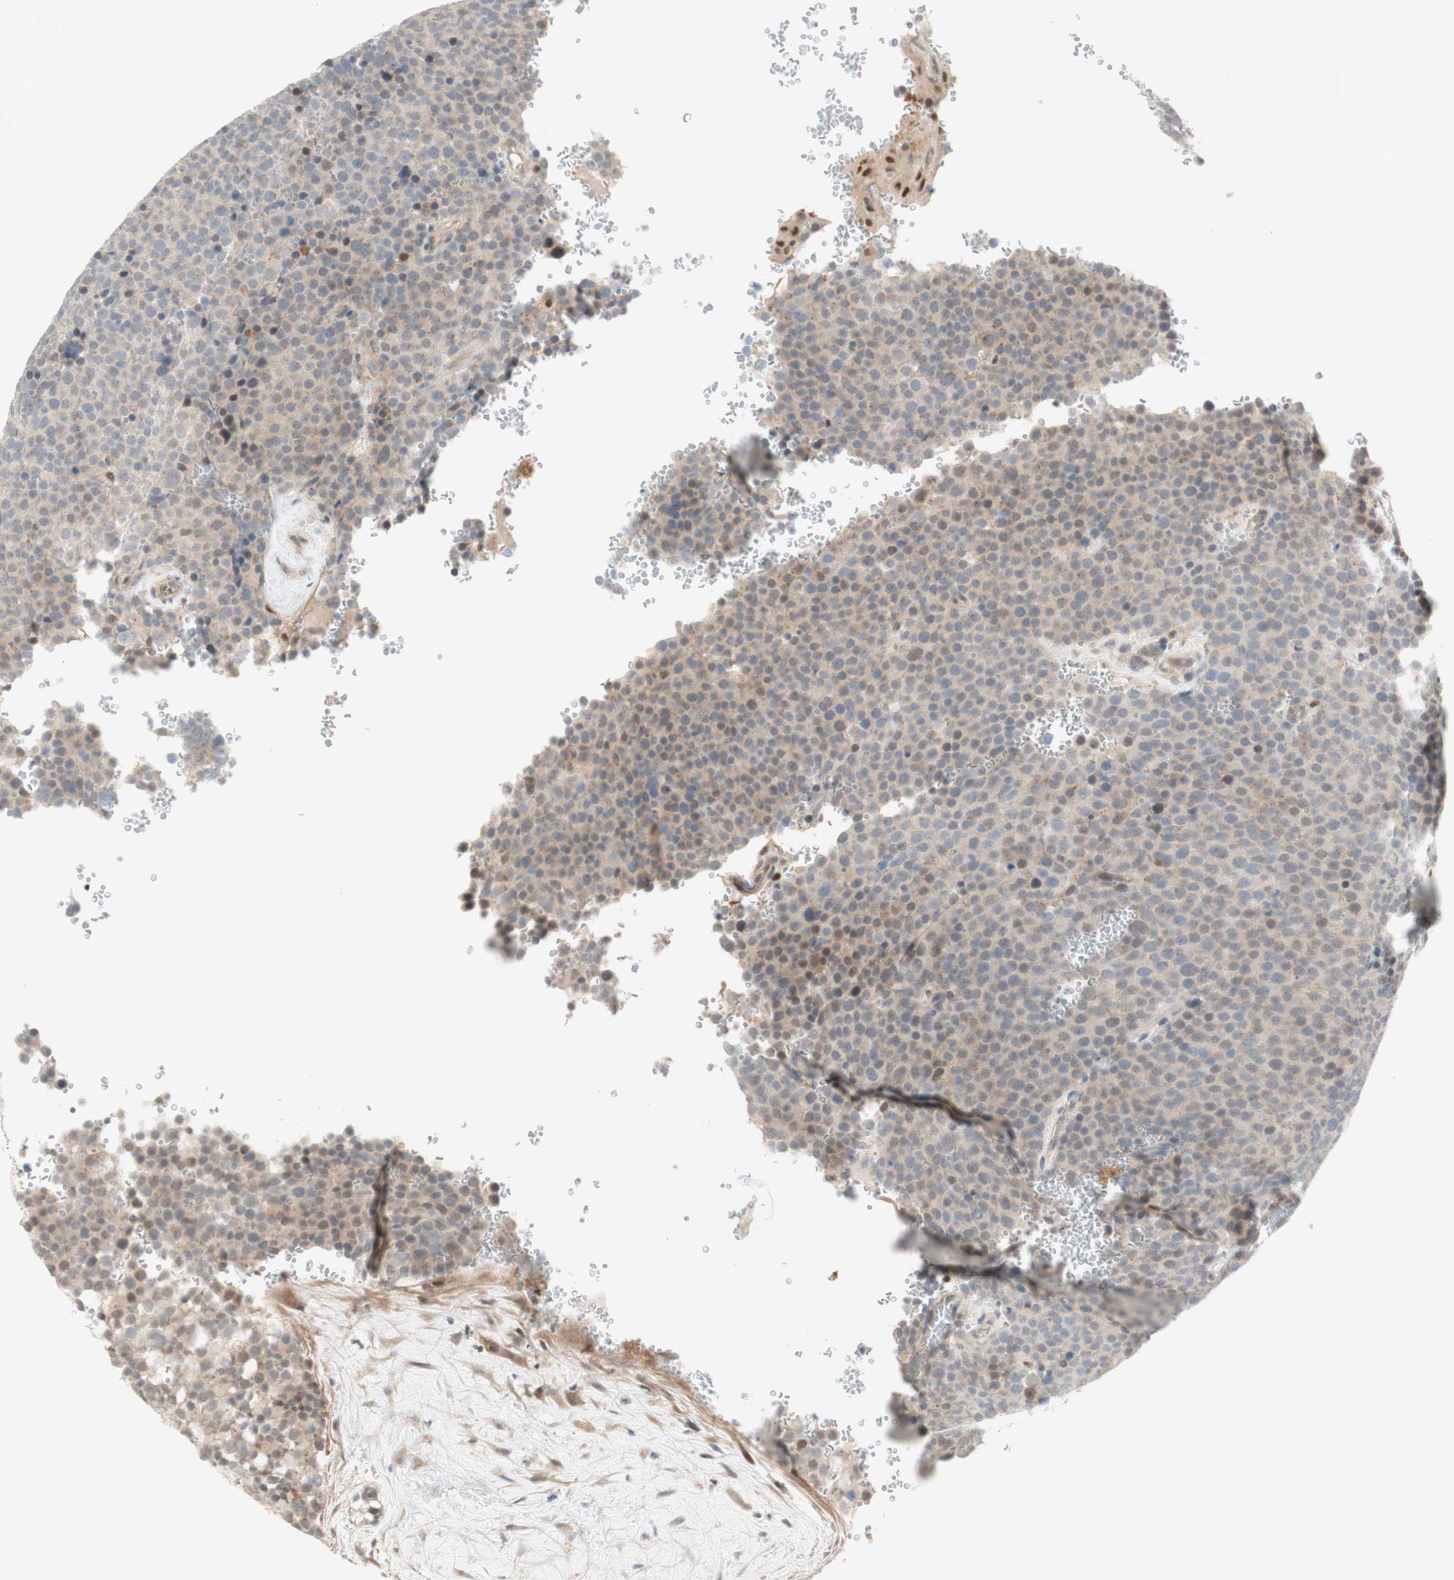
{"staining": {"intensity": "weak", "quantity": "25%-75%", "location": "cytoplasmic/membranous,nuclear"}, "tissue": "testis cancer", "cell_type": "Tumor cells", "image_type": "cancer", "snomed": [{"axis": "morphology", "description": "Seminoma, NOS"}, {"axis": "topography", "description": "Testis"}], "caption": "The immunohistochemical stain labels weak cytoplasmic/membranous and nuclear staining in tumor cells of testis cancer tissue.", "gene": "RFNG", "patient": {"sex": "male", "age": 71}}